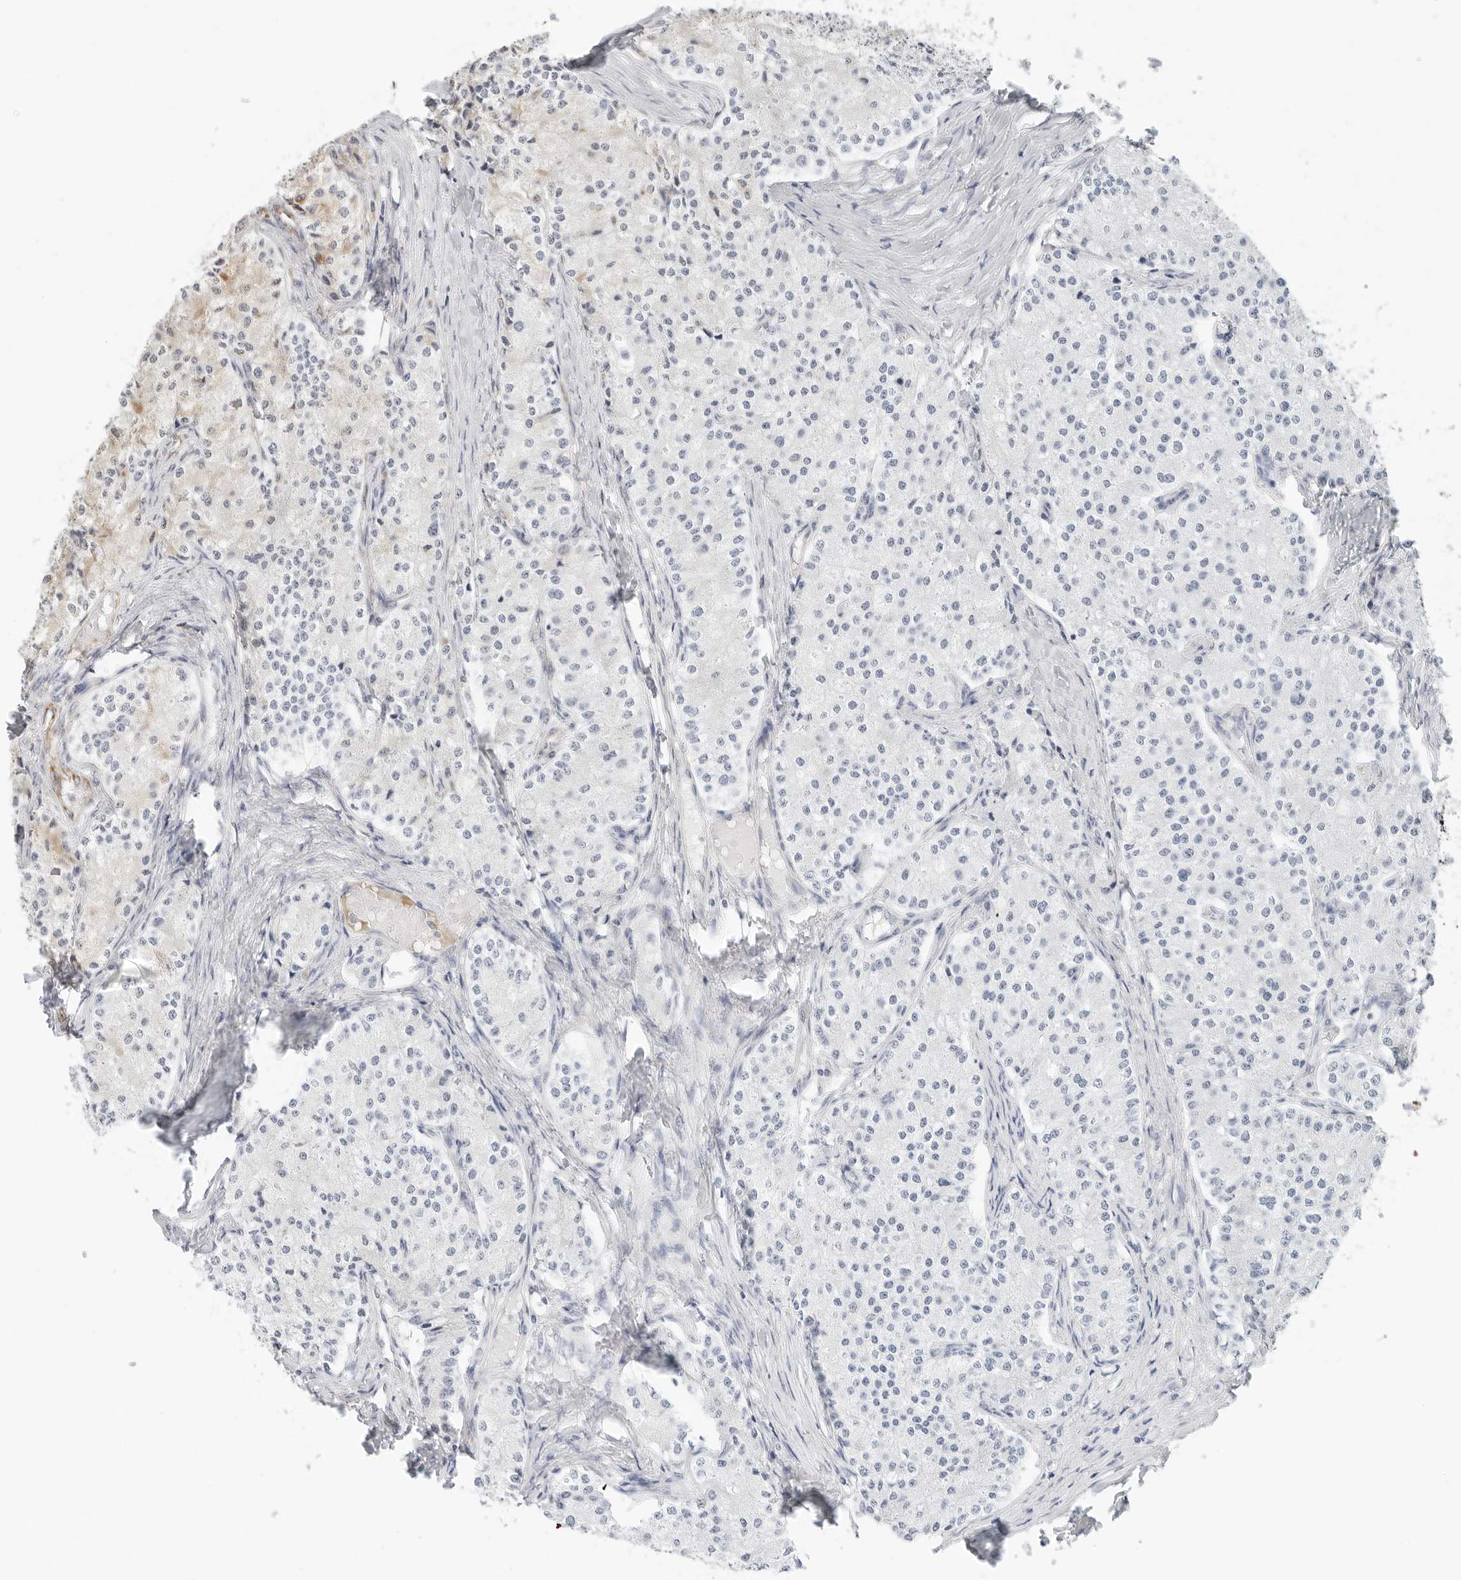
{"staining": {"intensity": "negative", "quantity": "none", "location": "none"}, "tissue": "carcinoid", "cell_type": "Tumor cells", "image_type": "cancer", "snomed": [{"axis": "morphology", "description": "Carcinoid, malignant, NOS"}, {"axis": "topography", "description": "Colon"}], "caption": "Photomicrograph shows no significant protein staining in tumor cells of carcinoid (malignant).", "gene": "RC3H1", "patient": {"sex": "female", "age": 52}}